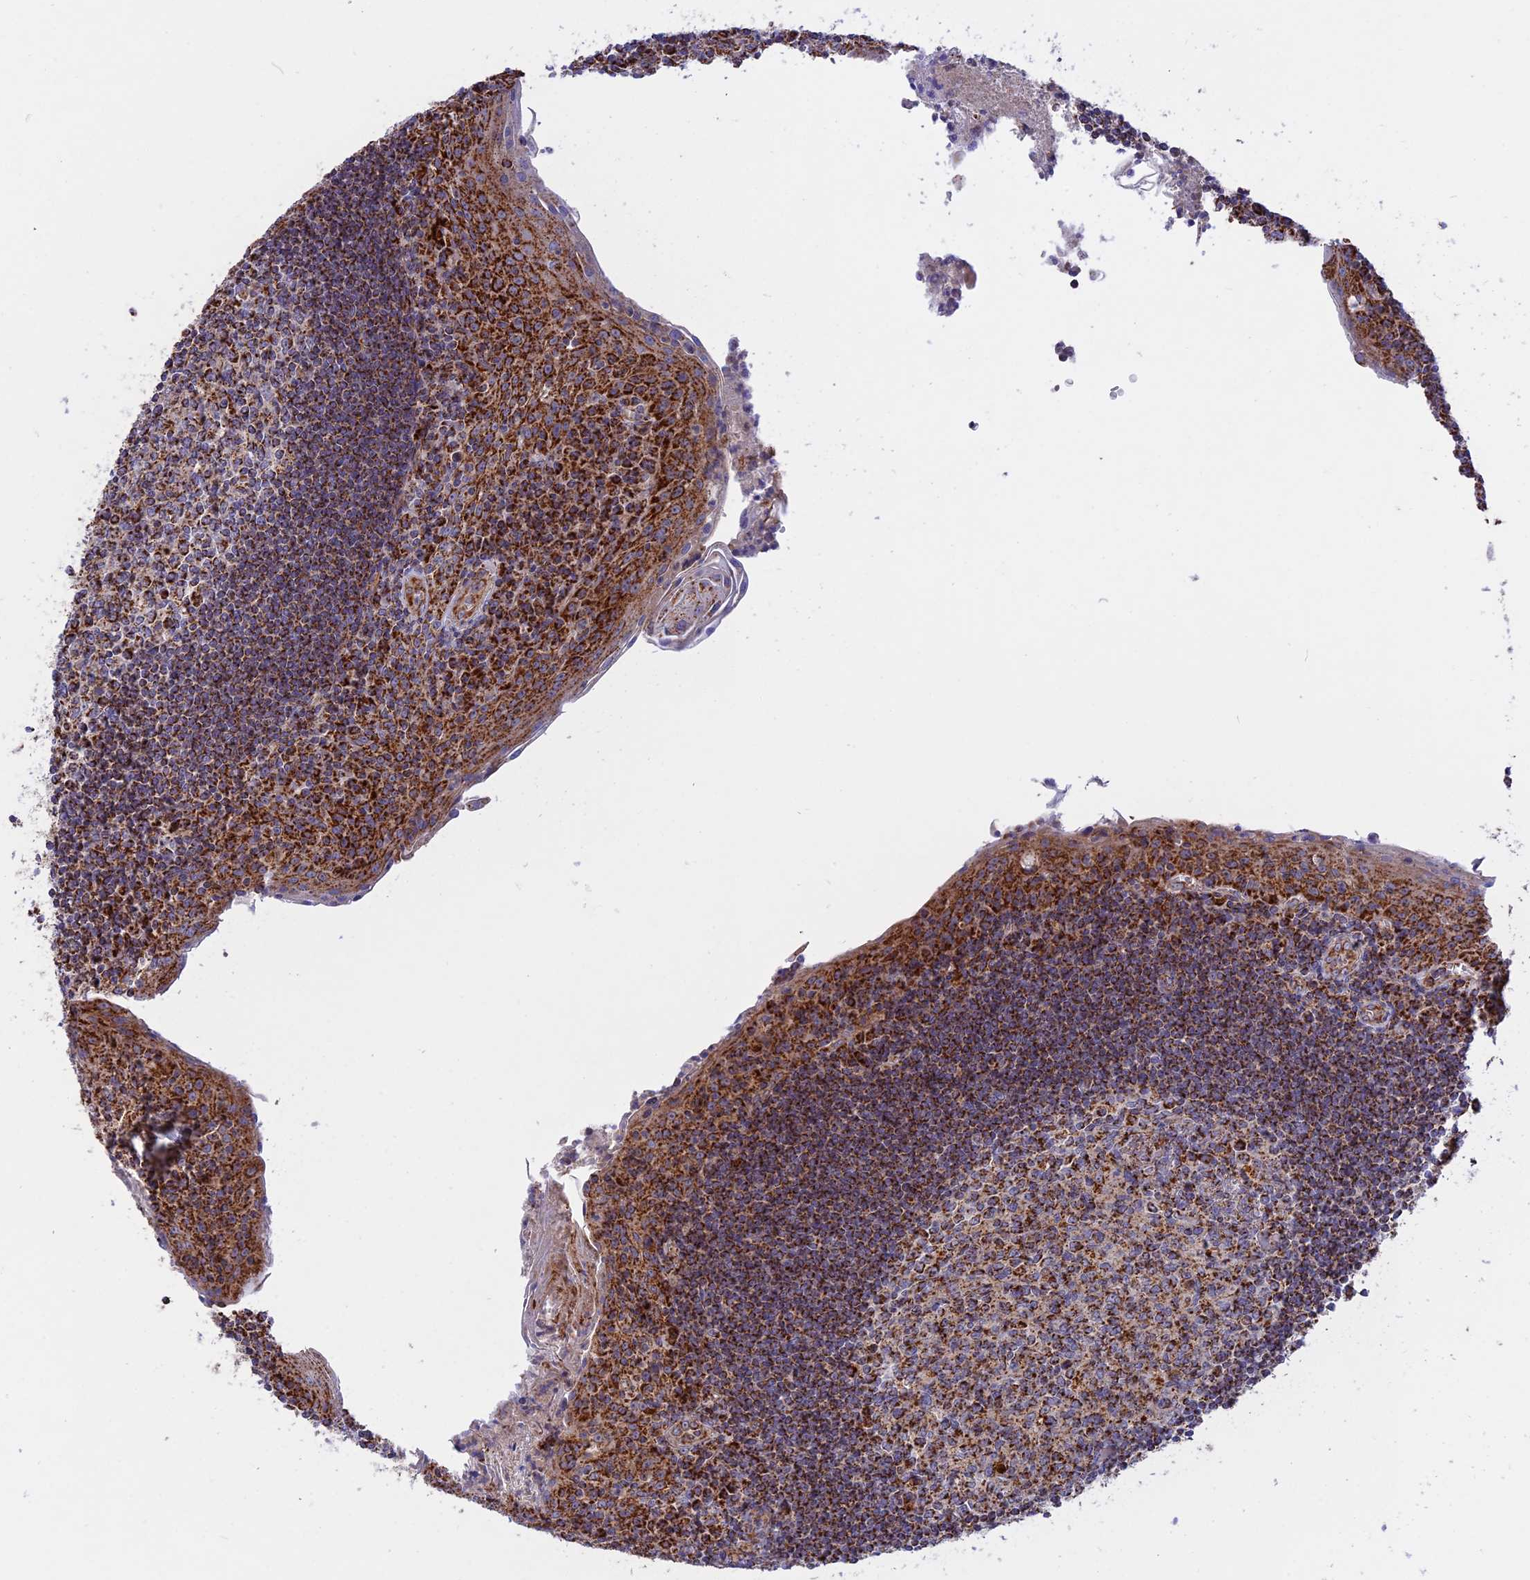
{"staining": {"intensity": "strong", "quantity": ">75%", "location": "cytoplasmic/membranous"}, "tissue": "tonsil", "cell_type": "Germinal center cells", "image_type": "normal", "snomed": [{"axis": "morphology", "description": "Normal tissue, NOS"}, {"axis": "topography", "description": "Tonsil"}], "caption": "Tonsil stained with immunohistochemistry displays strong cytoplasmic/membranous positivity in approximately >75% of germinal center cells.", "gene": "UQCRB", "patient": {"sex": "male", "age": 27}}